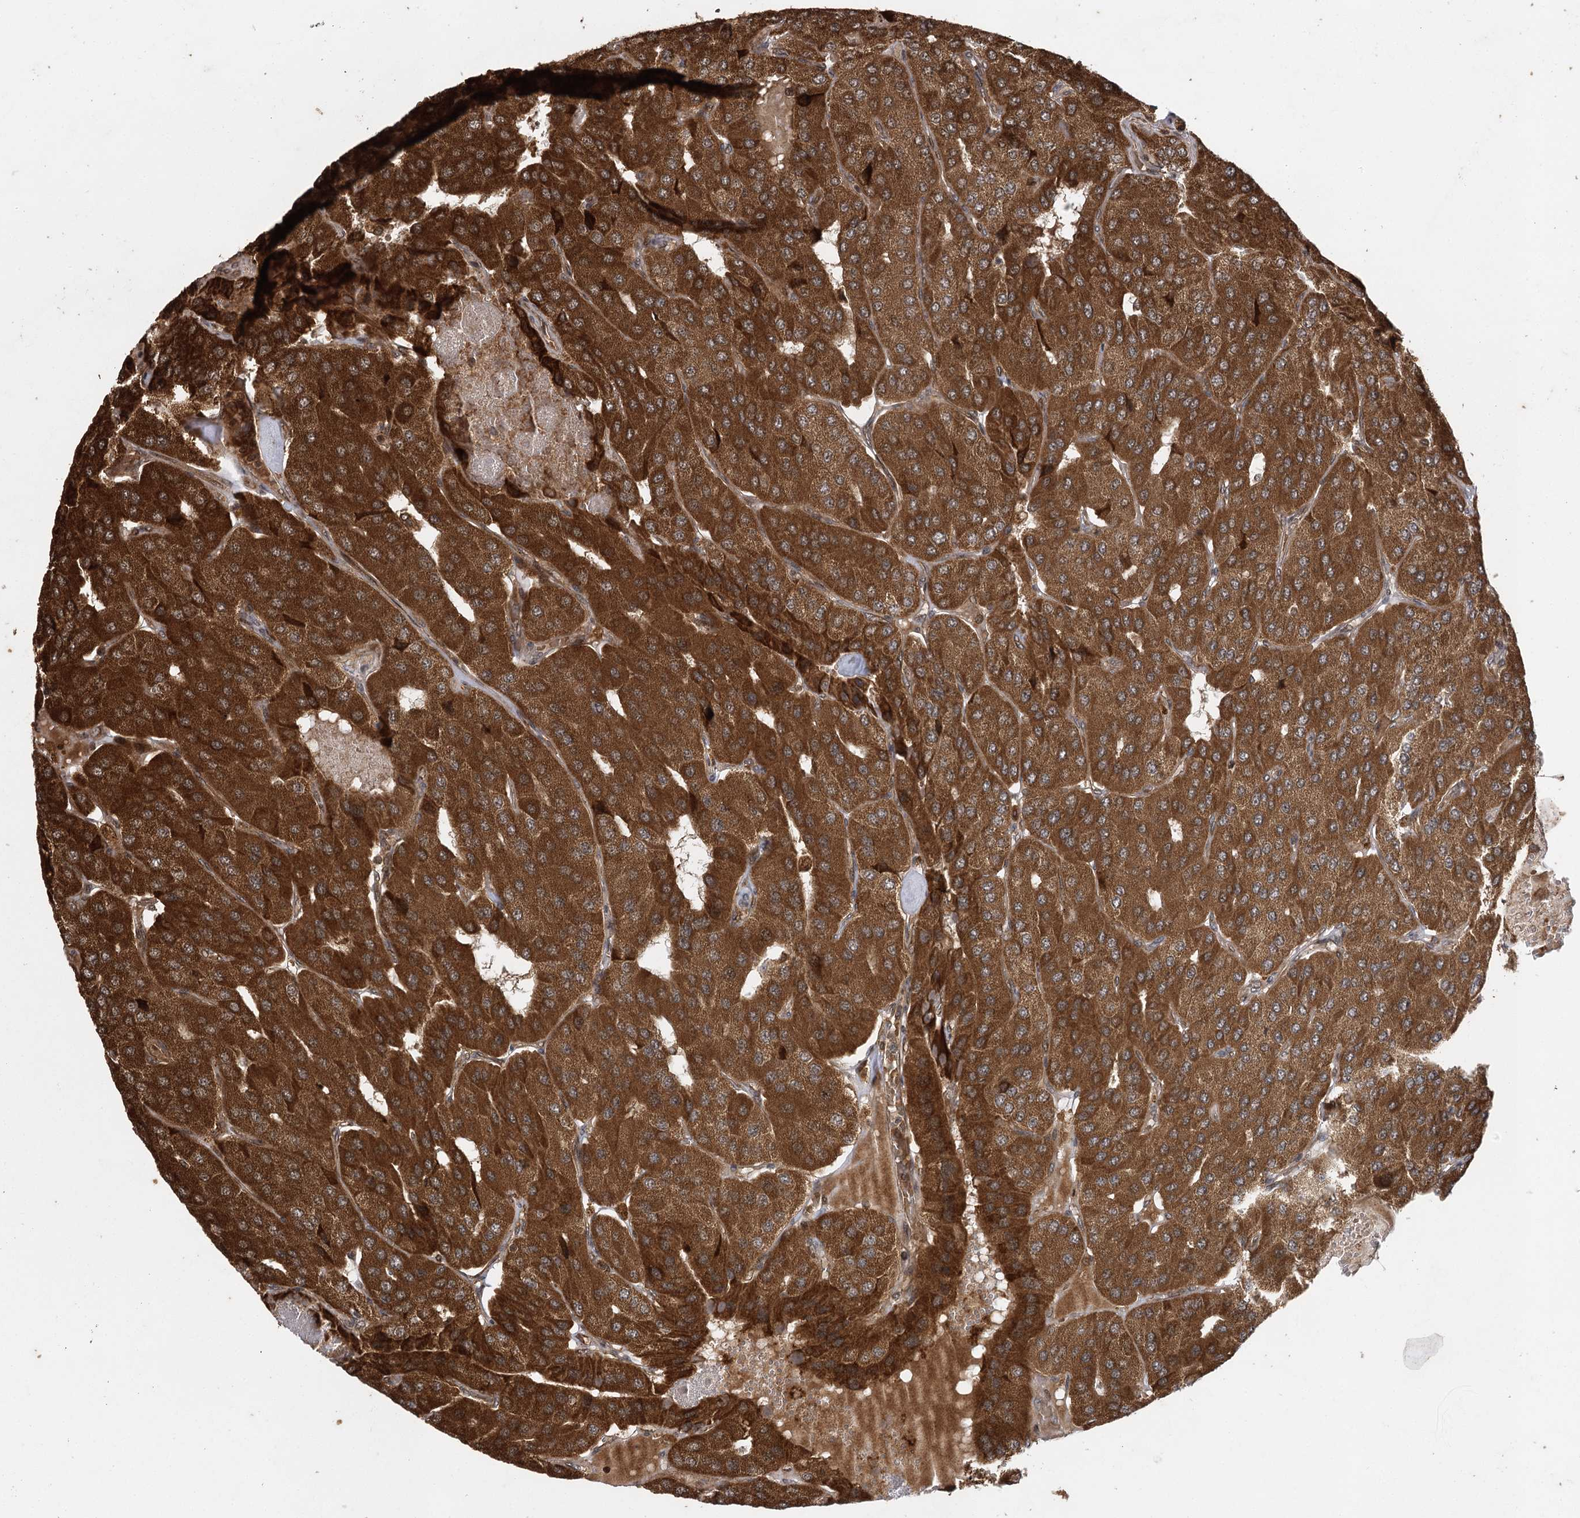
{"staining": {"intensity": "strong", "quantity": ">75%", "location": "cytoplasmic/membranous"}, "tissue": "parathyroid gland", "cell_type": "Glandular cells", "image_type": "normal", "snomed": [{"axis": "morphology", "description": "Normal tissue, NOS"}, {"axis": "morphology", "description": "Adenoma, NOS"}, {"axis": "topography", "description": "Parathyroid gland"}], "caption": "A histopathology image of parathyroid gland stained for a protein demonstrates strong cytoplasmic/membranous brown staining in glandular cells.", "gene": "IL11RA", "patient": {"sex": "female", "age": 86}}